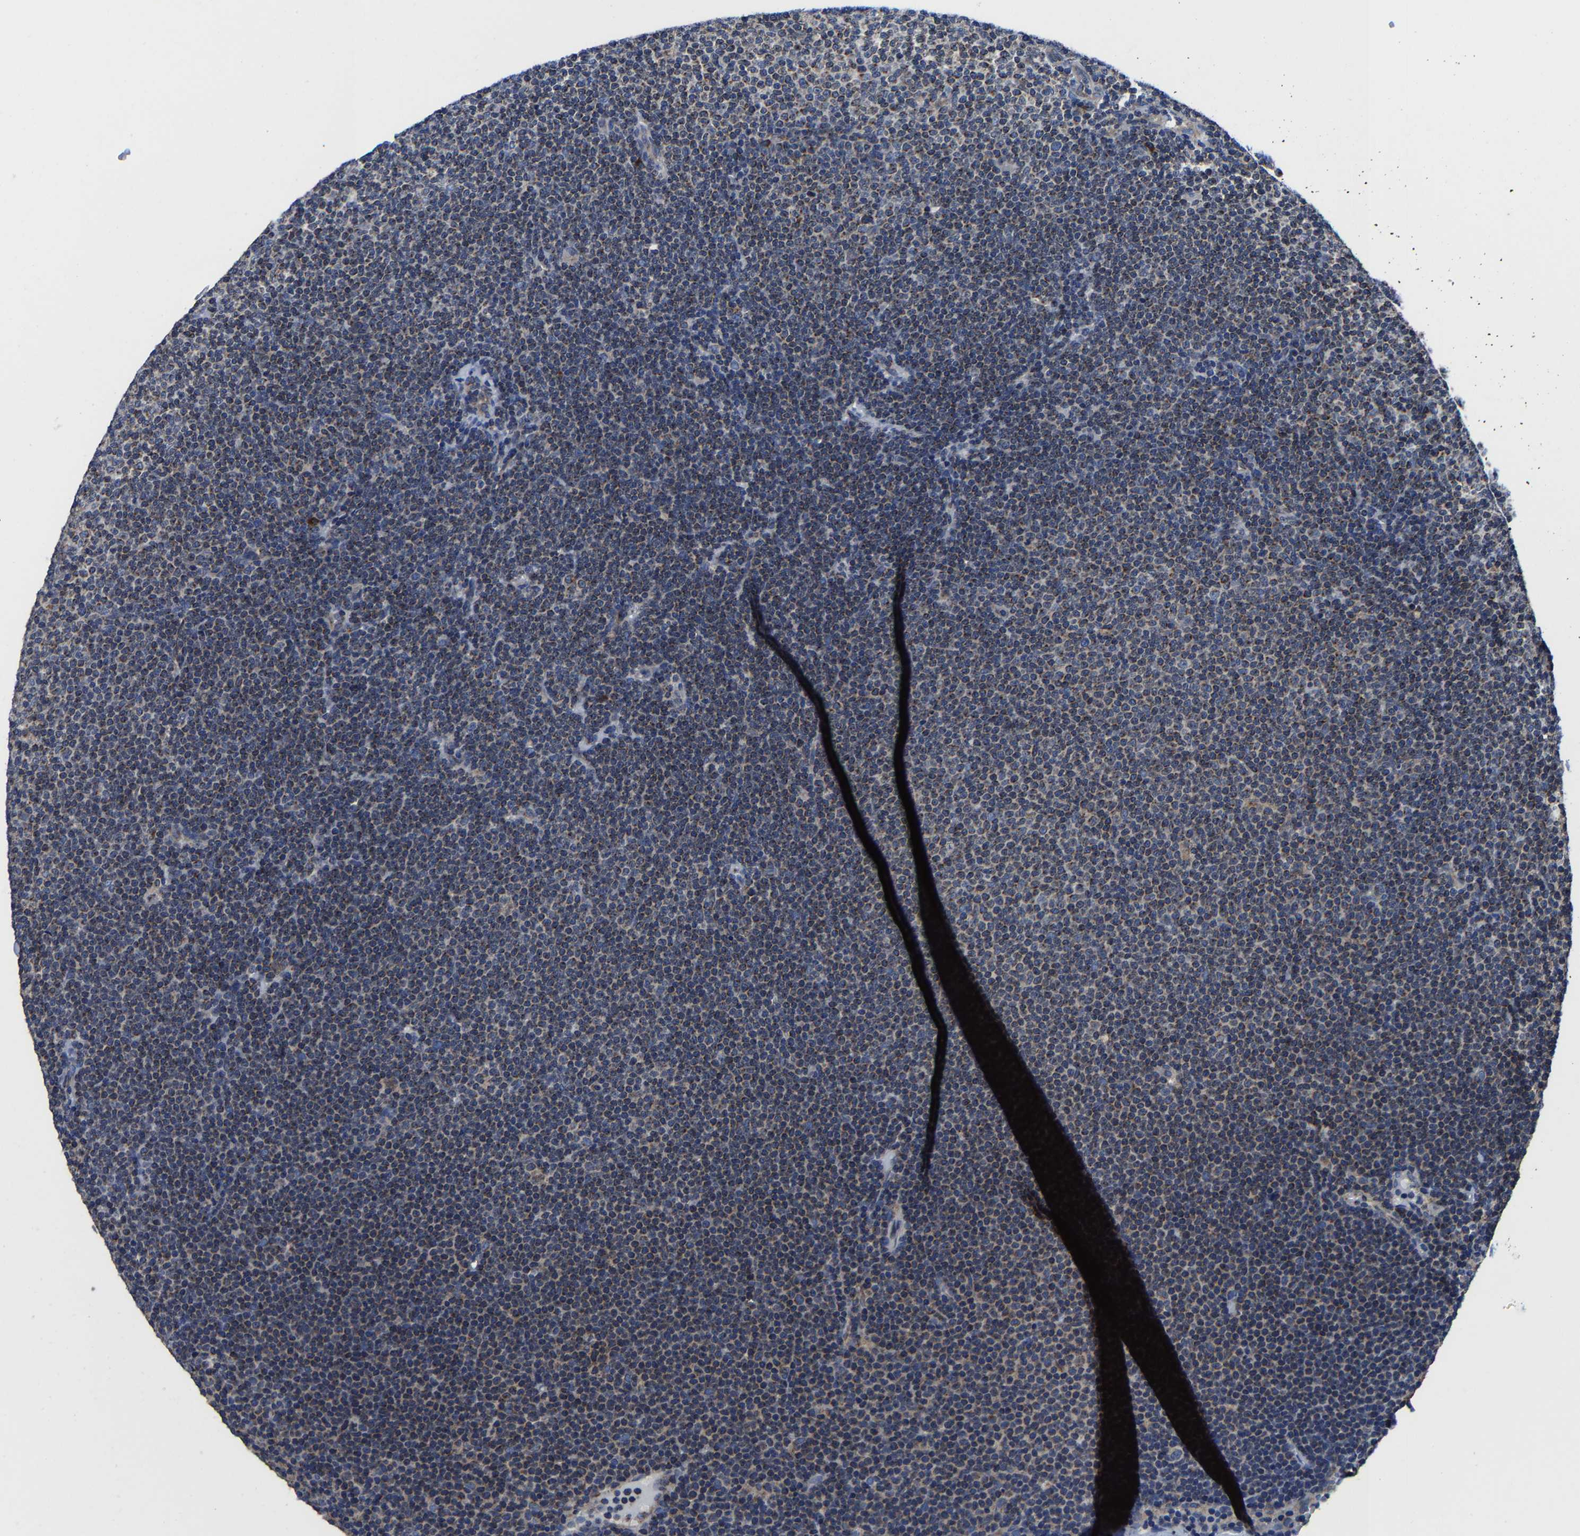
{"staining": {"intensity": "moderate", "quantity": ">75%", "location": "cytoplasmic/membranous"}, "tissue": "lymphoma", "cell_type": "Tumor cells", "image_type": "cancer", "snomed": [{"axis": "morphology", "description": "Malignant lymphoma, non-Hodgkin's type, Low grade"}, {"axis": "topography", "description": "Lymph node"}], "caption": "Lymphoma was stained to show a protein in brown. There is medium levels of moderate cytoplasmic/membranous positivity in about >75% of tumor cells.", "gene": "EBAG9", "patient": {"sex": "female", "age": 53}}